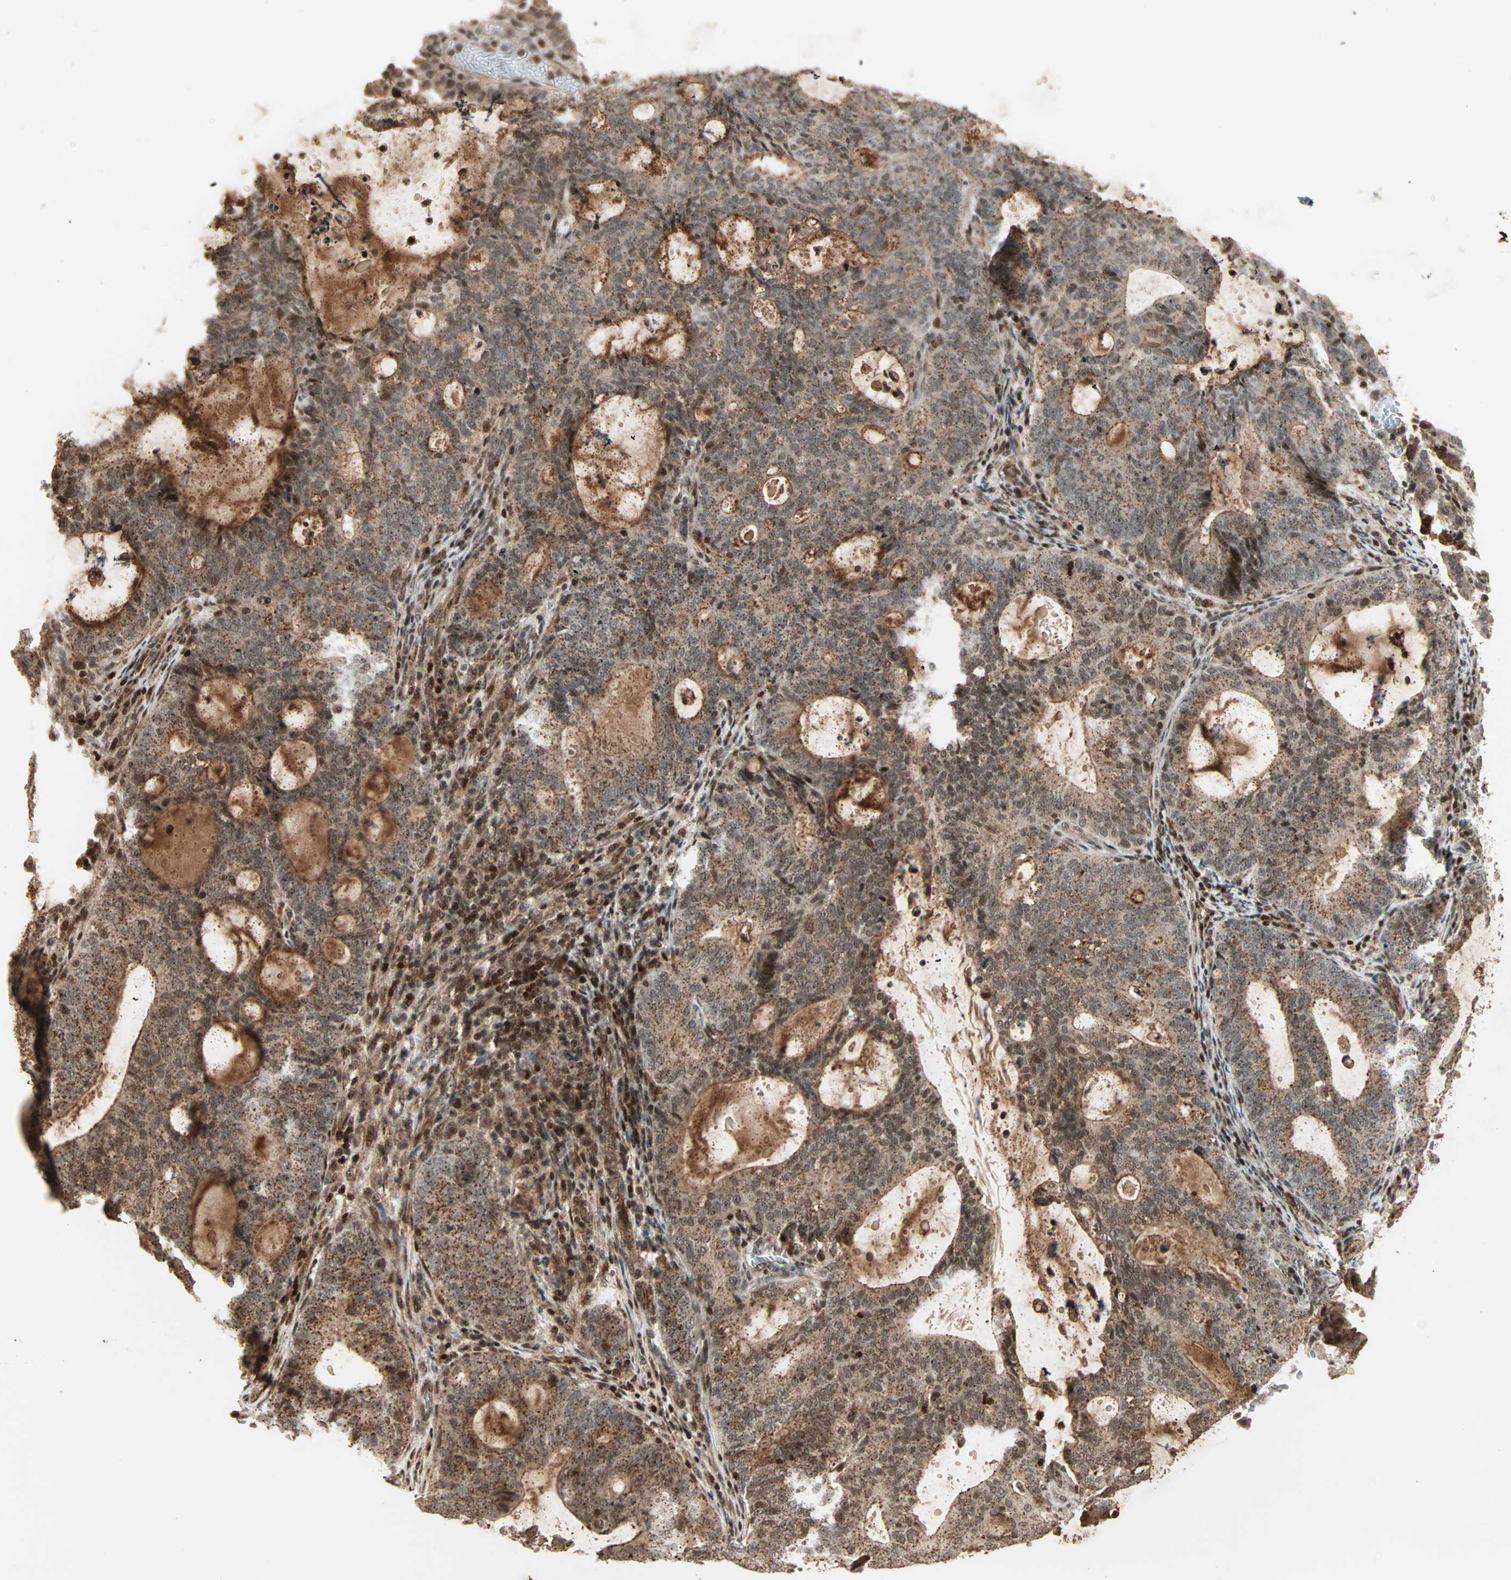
{"staining": {"intensity": "strong", "quantity": ">75%", "location": "cytoplasmic/membranous,nuclear"}, "tissue": "endometrial cancer", "cell_type": "Tumor cells", "image_type": "cancer", "snomed": [{"axis": "morphology", "description": "Adenocarcinoma, NOS"}, {"axis": "topography", "description": "Uterus"}], "caption": "Immunohistochemical staining of human endometrial cancer (adenocarcinoma) shows strong cytoplasmic/membranous and nuclear protein staining in approximately >75% of tumor cells.", "gene": "ZBED9", "patient": {"sex": "female", "age": 83}}